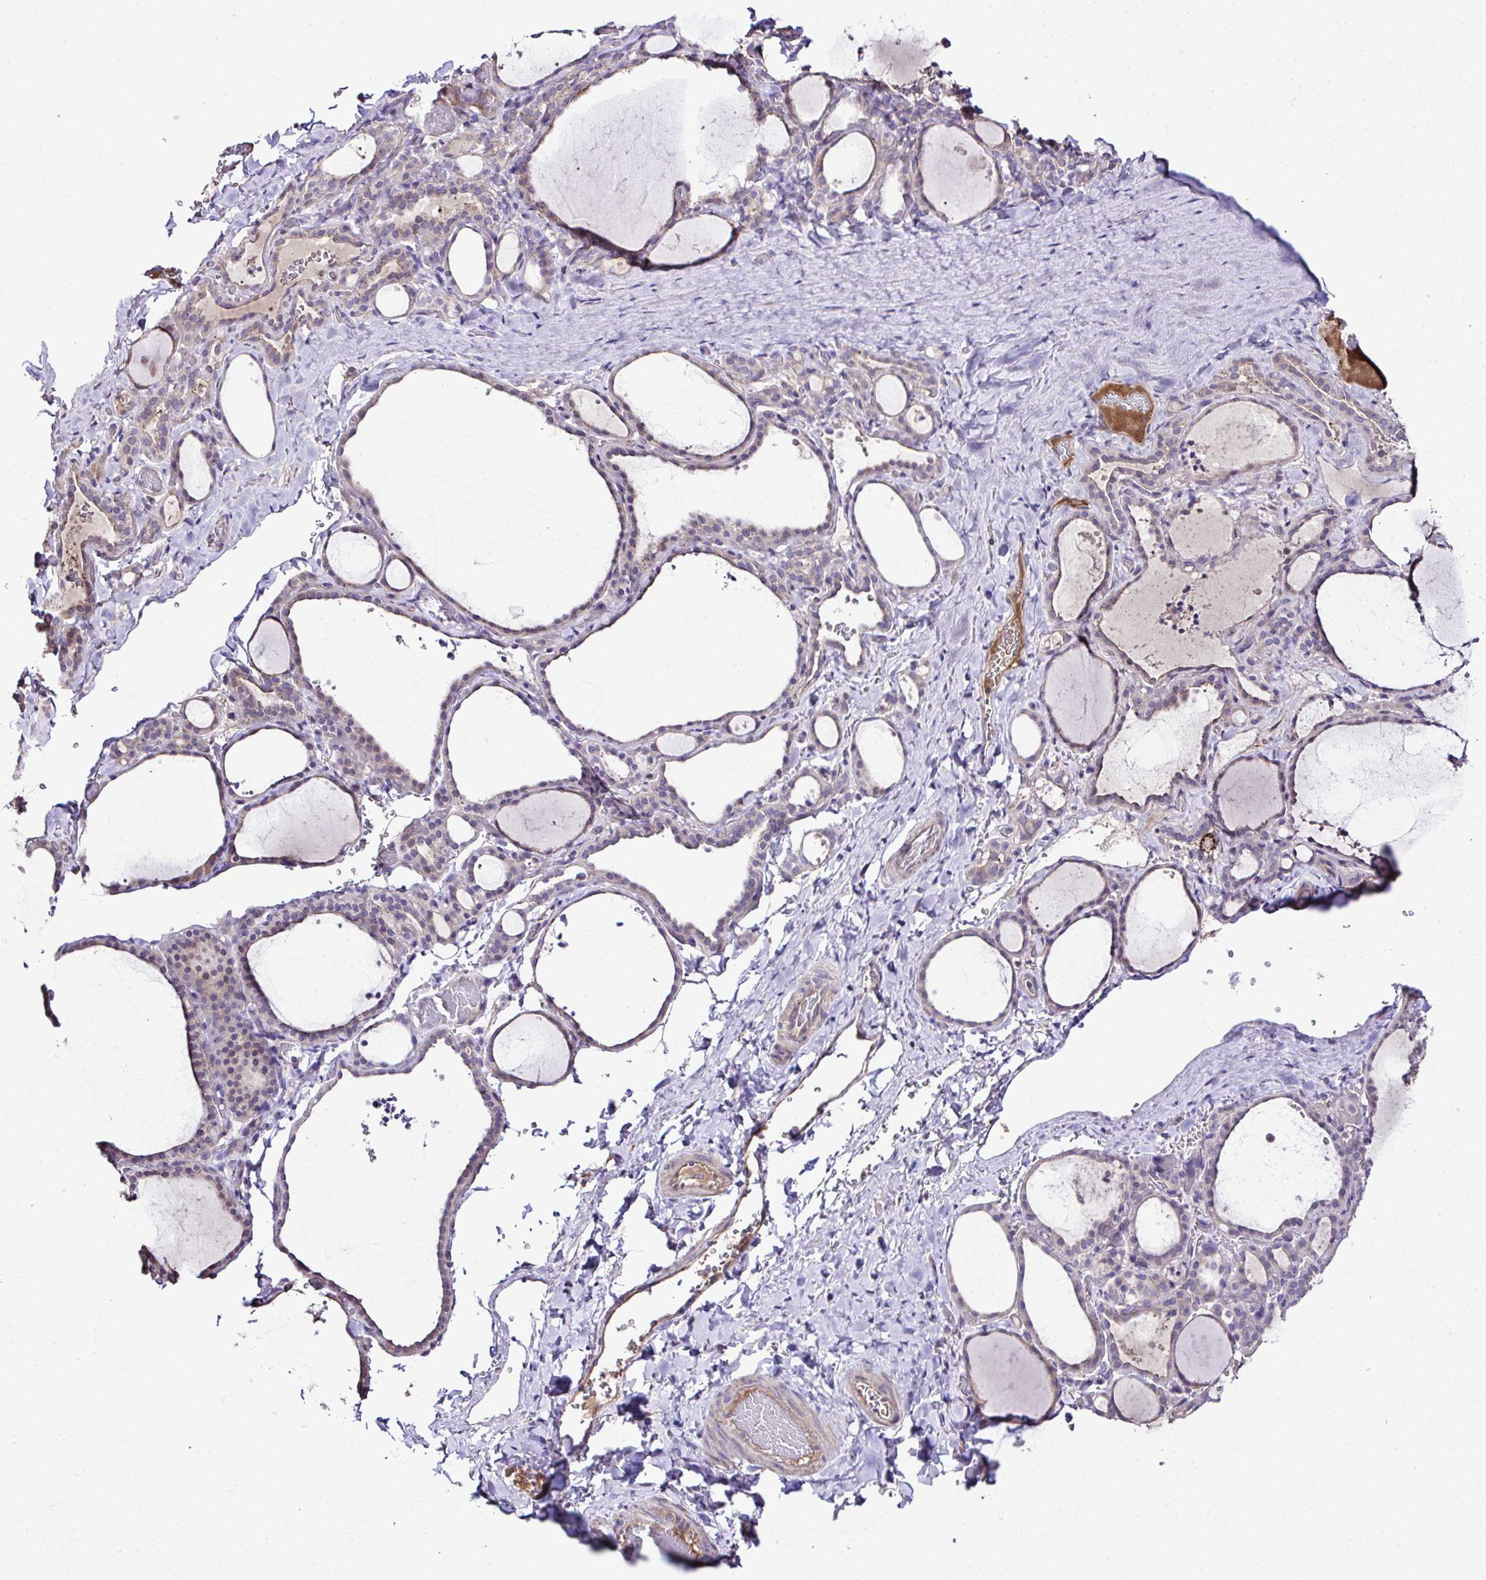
{"staining": {"intensity": "weak", "quantity": "<25%", "location": "cytoplasmic/membranous"}, "tissue": "thyroid gland", "cell_type": "Glandular cells", "image_type": "normal", "snomed": [{"axis": "morphology", "description": "Normal tissue, NOS"}, {"axis": "topography", "description": "Thyroid gland"}], "caption": "Micrograph shows no protein expression in glandular cells of benign thyroid gland. The staining was performed using DAB (3,3'-diaminobenzidine) to visualize the protein expression in brown, while the nuclei were stained in blue with hematoxylin (Magnification: 20x).", "gene": "CCDC85C", "patient": {"sex": "female", "age": 22}}